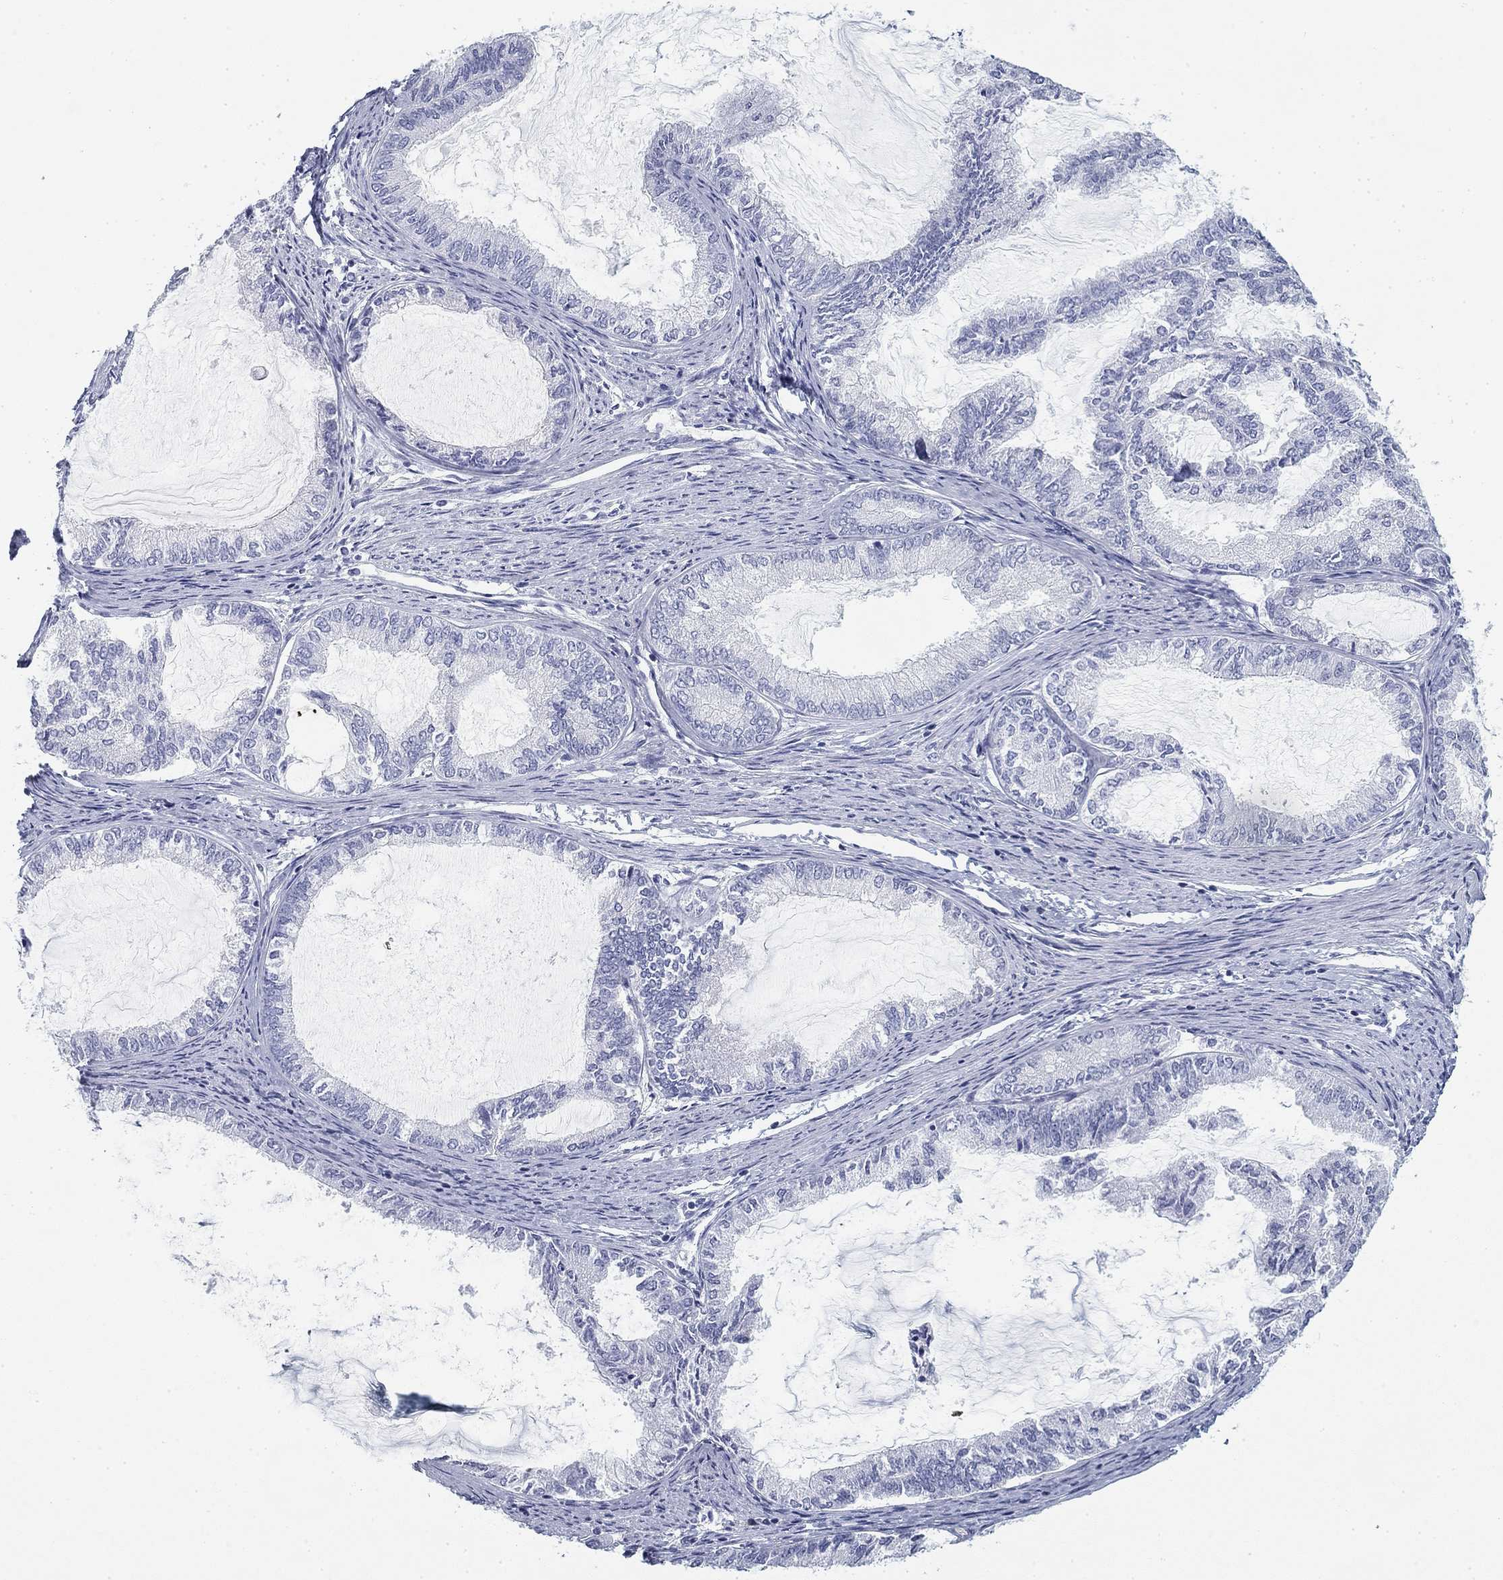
{"staining": {"intensity": "negative", "quantity": "none", "location": "none"}, "tissue": "endometrial cancer", "cell_type": "Tumor cells", "image_type": "cancer", "snomed": [{"axis": "morphology", "description": "Adenocarcinoma, NOS"}, {"axis": "topography", "description": "Endometrium"}], "caption": "This histopathology image is of endometrial cancer stained with immunohistochemistry to label a protein in brown with the nuclei are counter-stained blue. There is no staining in tumor cells.", "gene": "CD79B", "patient": {"sex": "female", "age": 86}}